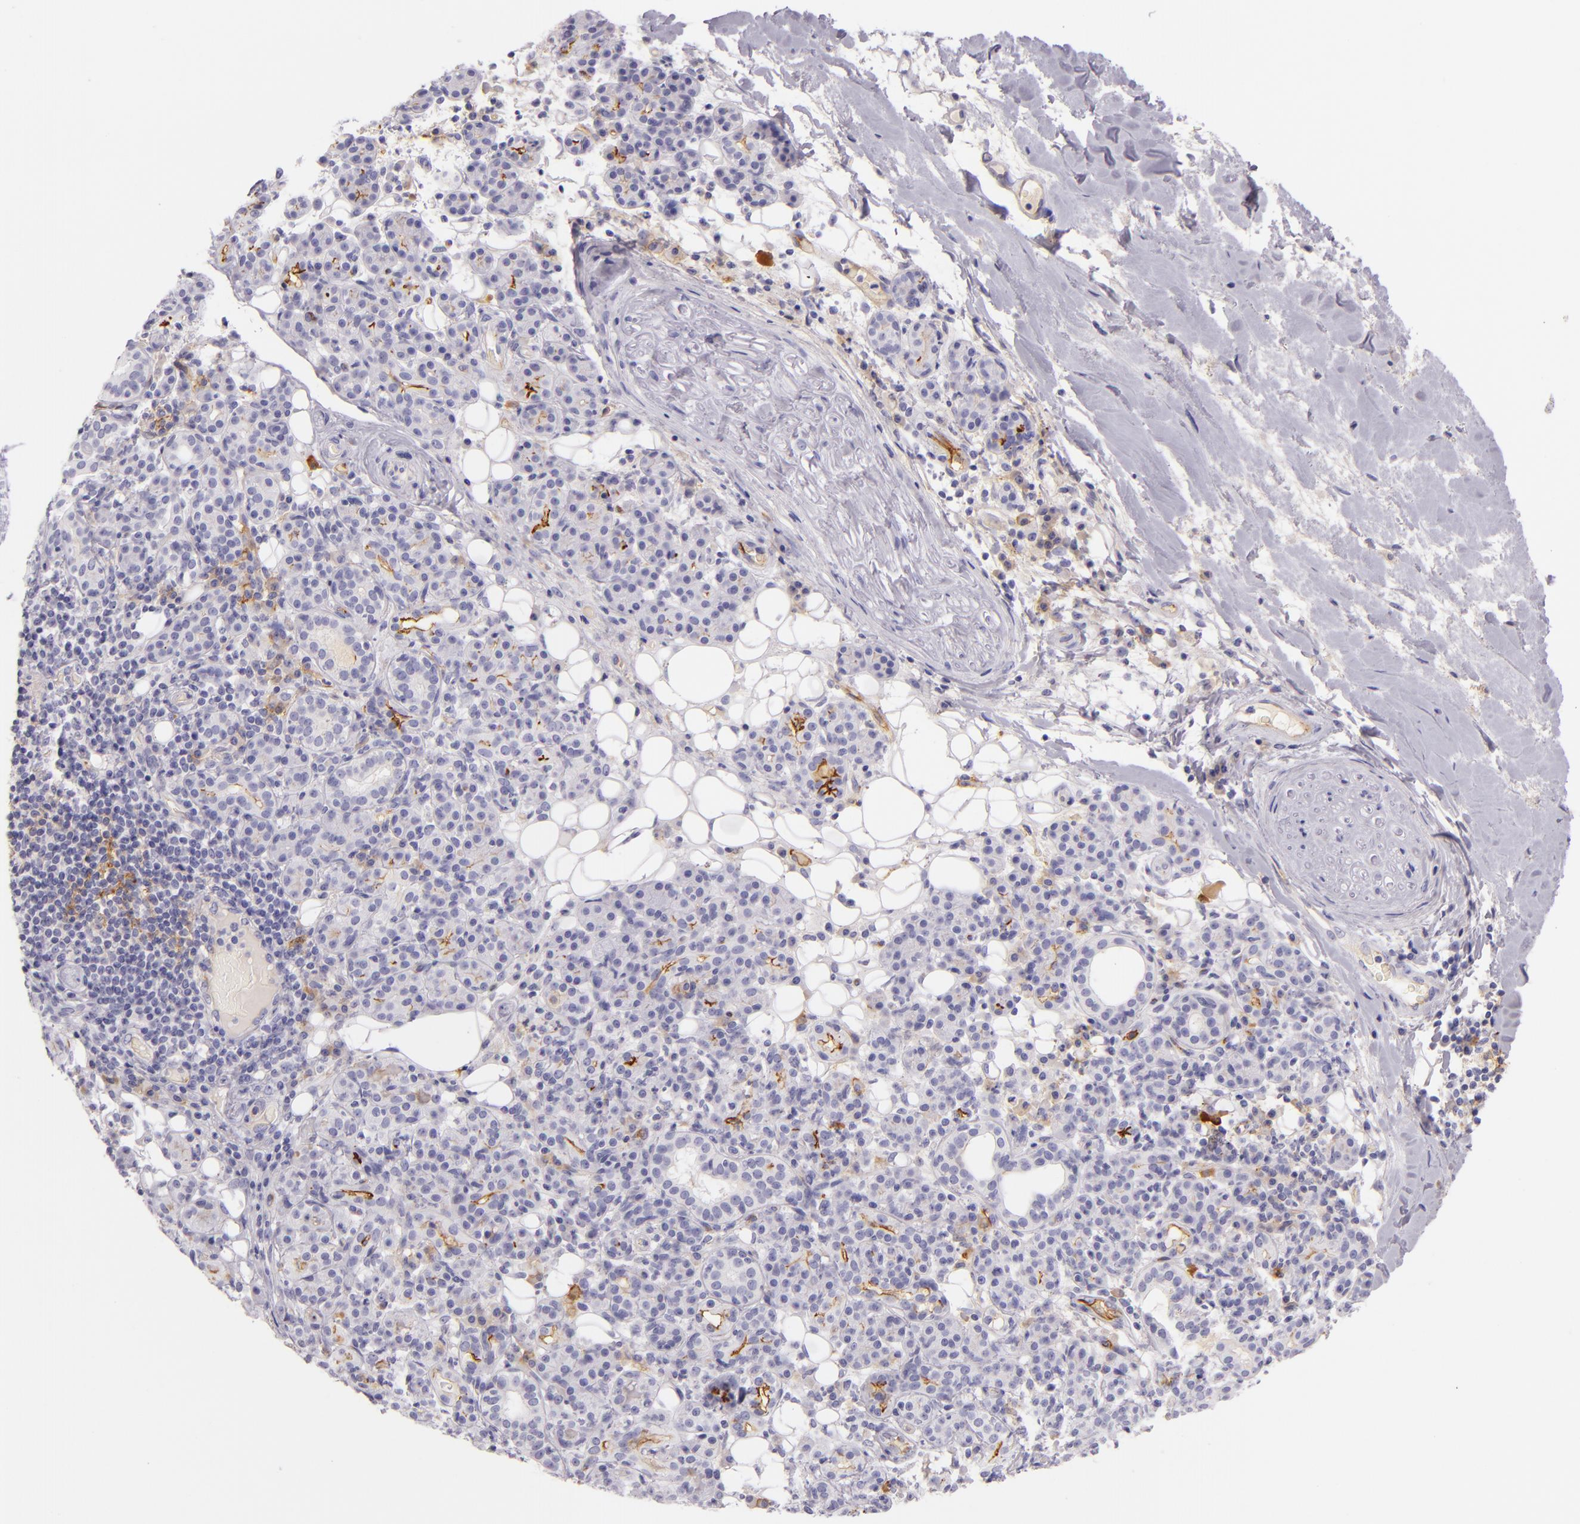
{"staining": {"intensity": "moderate", "quantity": "<25%", "location": "cytoplasmic/membranous"}, "tissue": "skin cancer", "cell_type": "Tumor cells", "image_type": "cancer", "snomed": [{"axis": "morphology", "description": "Squamous cell carcinoma, NOS"}, {"axis": "topography", "description": "Skin"}], "caption": "This image exhibits immunohistochemistry (IHC) staining of human skin squamous cell carcinoma, with low moderate cytoplasmic/membranous staining in approximately <25% of tumor cells.", "gene": "ICAM1", "patient": {"sex": "male", "age": 84}}